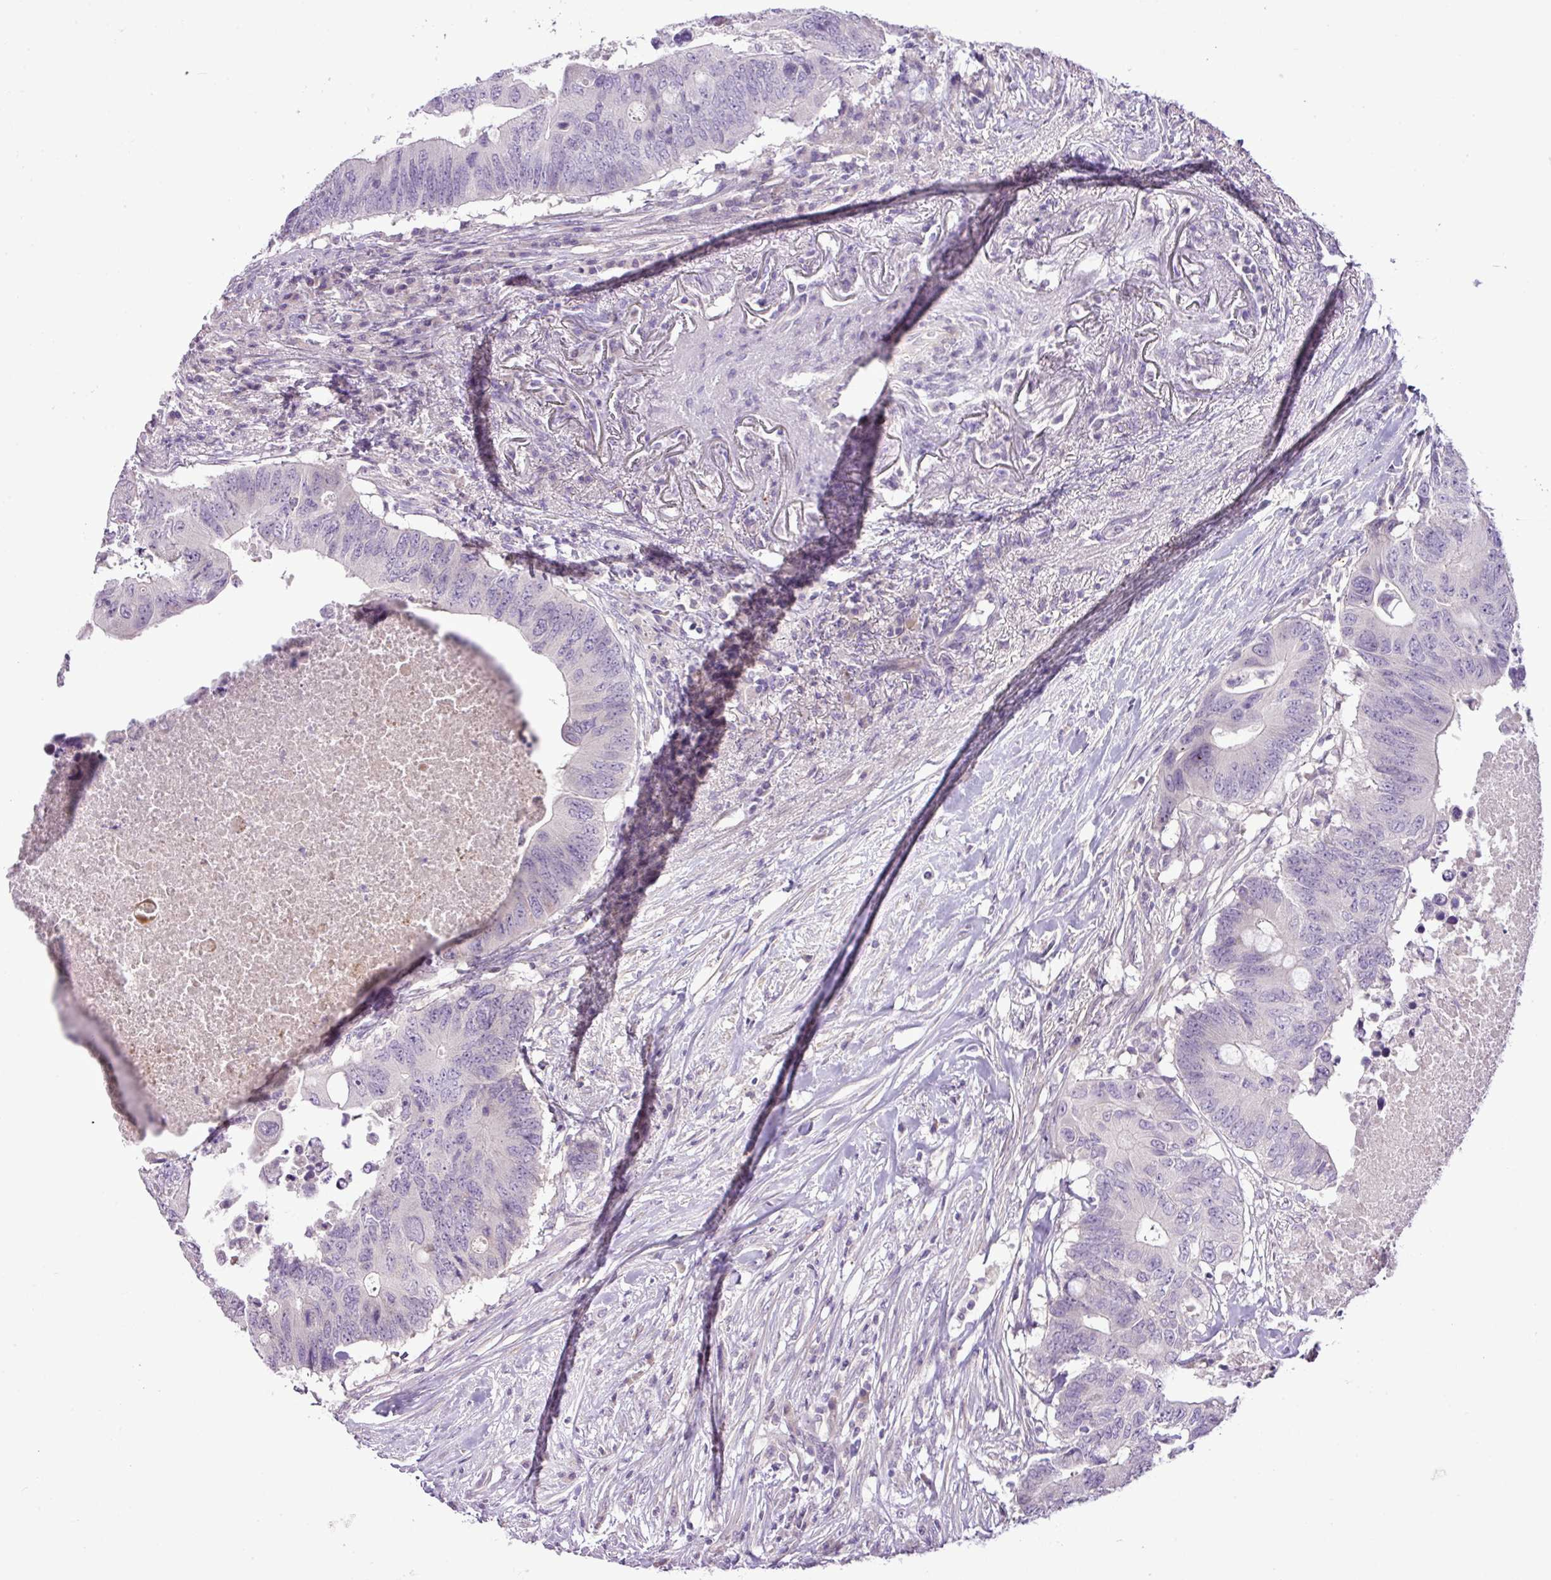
{"staining": {"intensity": "negative", "quantity": "none", "location": "none"}, "tissue": "colorectal cancer", "cell_type": "Tumor cells", "image_type": "cancer", "snomed": [{"axis": "morphology", "description": "Adenocarcinoma, NOS"}, {"axis": "topography", "description": "Colon"}], "caption": "There is no significant positivity in tumor cells of colorectal adenocarcinoma. The staining was performed using DAB to visualize the protein expression in brown, while the nuclei were stained in blue with hematoxylin (Magnification: 20x).", "gene": "DNAJB13", "patient": {"sex": "male", "age": 71}}